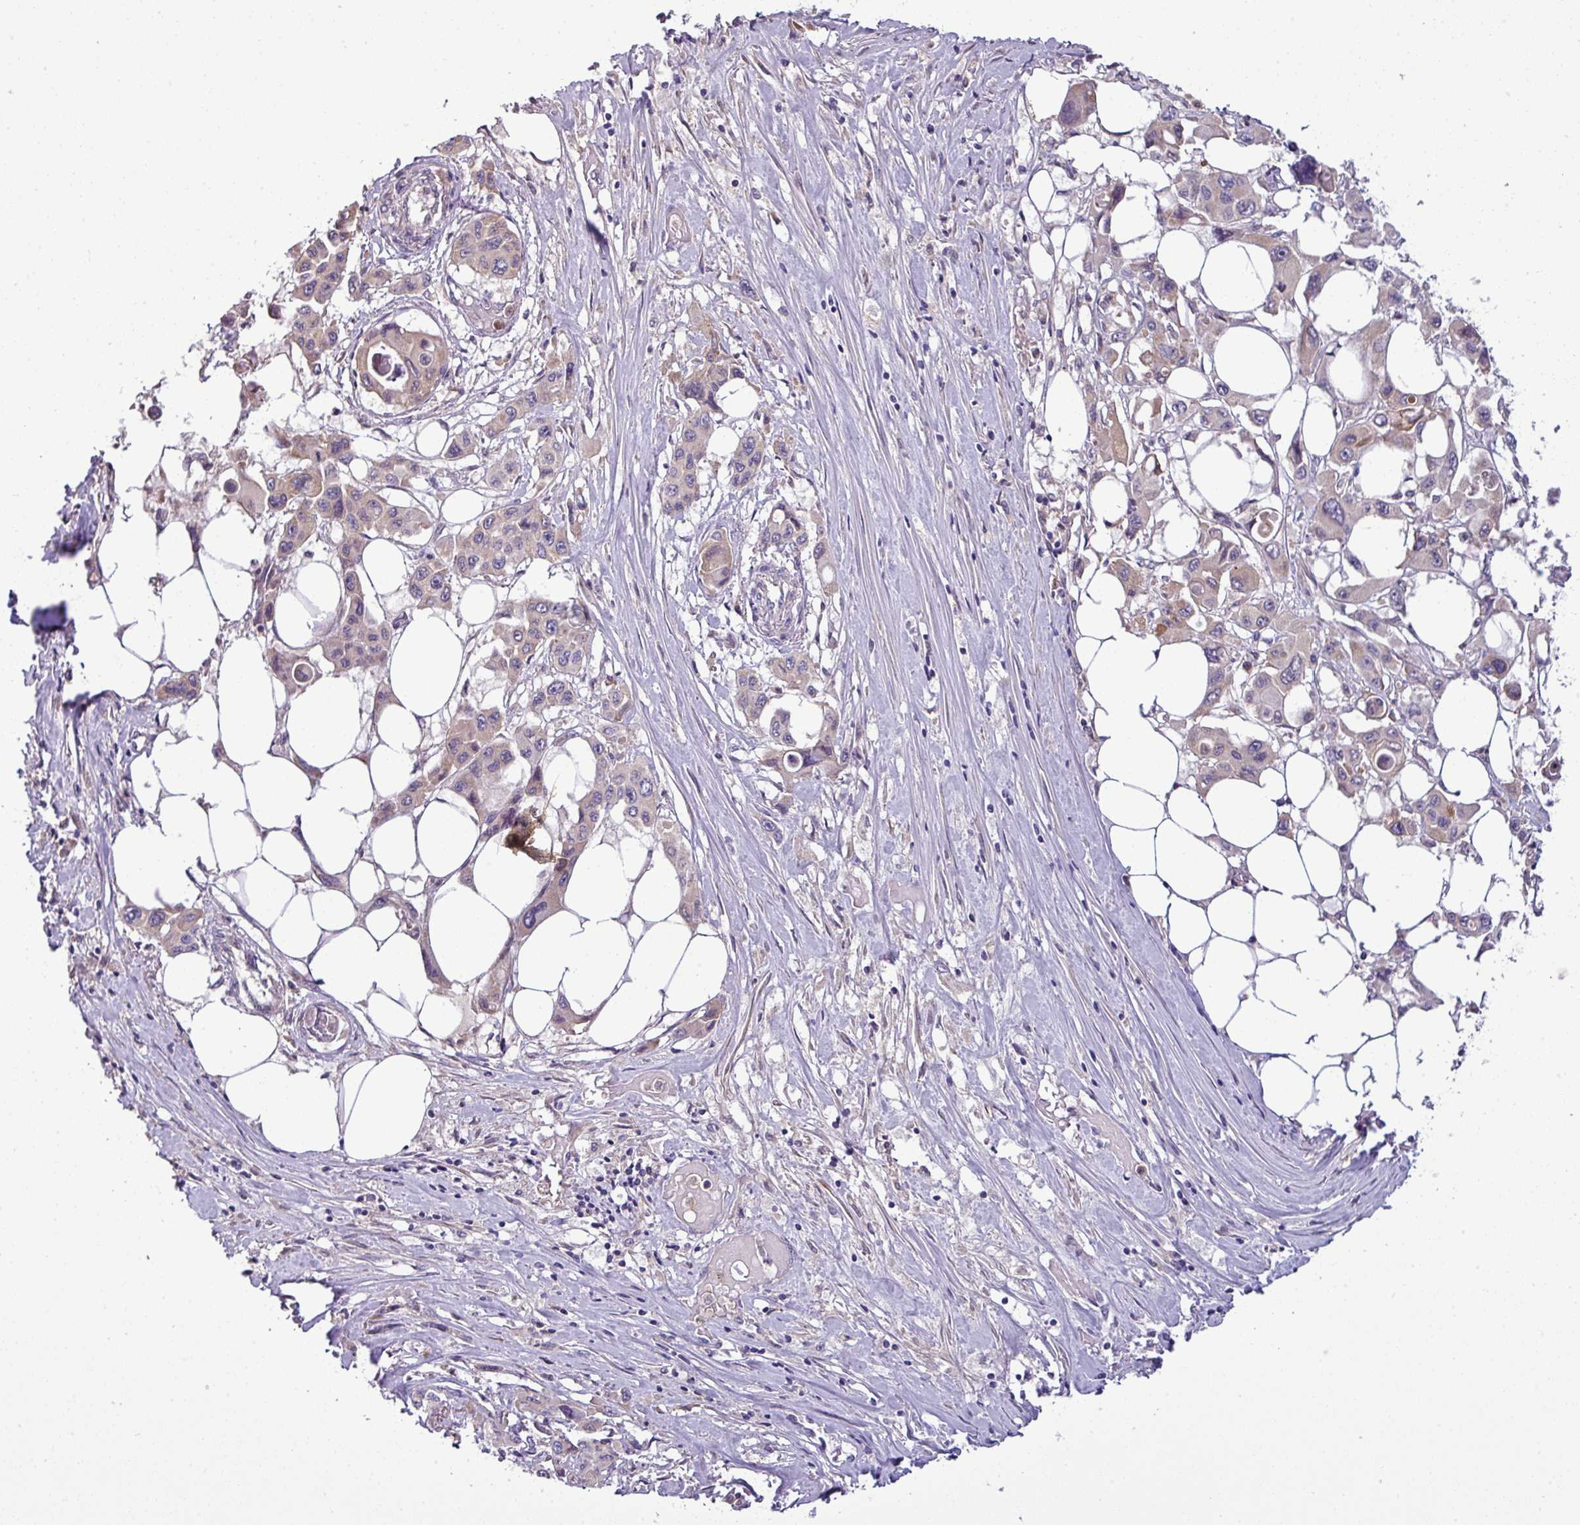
{"staining": {"intensity": "negative", "quantity": "none", "location": "none"}, "tissue": "pancreatic cancer", "cell_type": "Tumor cells", "image_type": "cancer", "snomed": [{"axis": "morphology", "description": "Adenocarcinoma, NOS"}, {"axis": "topography", "description": "Pancreas"}], "caption": "This is a micrograph of immunohistochemistry (IHC) staining of pancreatic cancer, which shows no positivity in tumor cells.", "gene": "LRRC74B", "patient": {"sex": "male", "age": 92}}